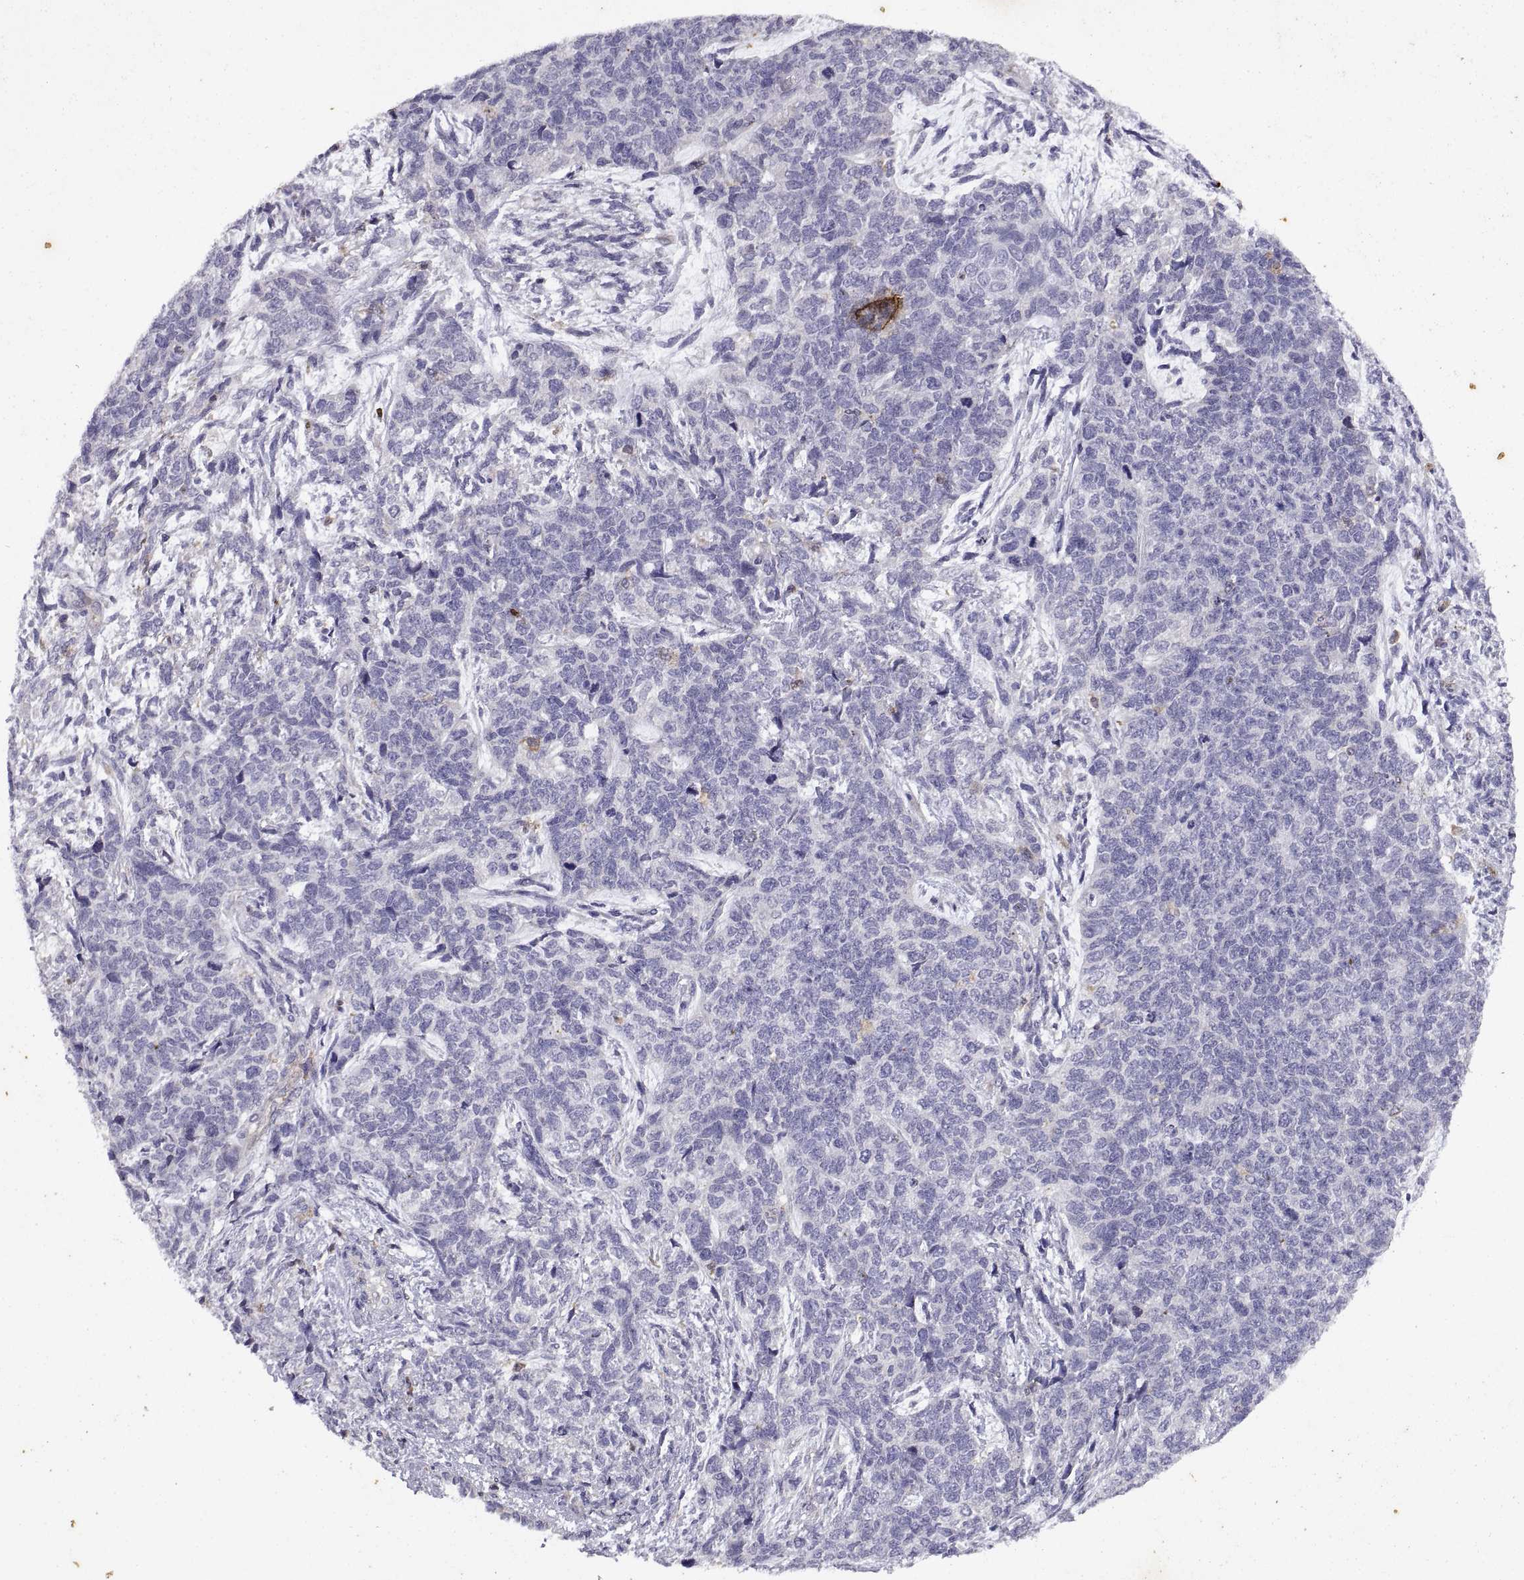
{"staining": {"intensity": "negative", "quantity": "none", "location": "none"}, "tissue": "cervical cancer", "cell_type": "Tumor cells", "image_type": "cancer", "snomed": [{"axis": "morphology", "description": "Squamous cell carcinoma, NOS"}, {"axis": "topography", "description": "Cervix"}], "caption": "Immunohistochemistry photomicrograph of neoplastic tissue: human cervical squamous cell carcinoma stained with DAB reveals no significant protein staining in tumor cells.", "gene": "DOK3", "patient": {"sex": "female", "age": 63}}